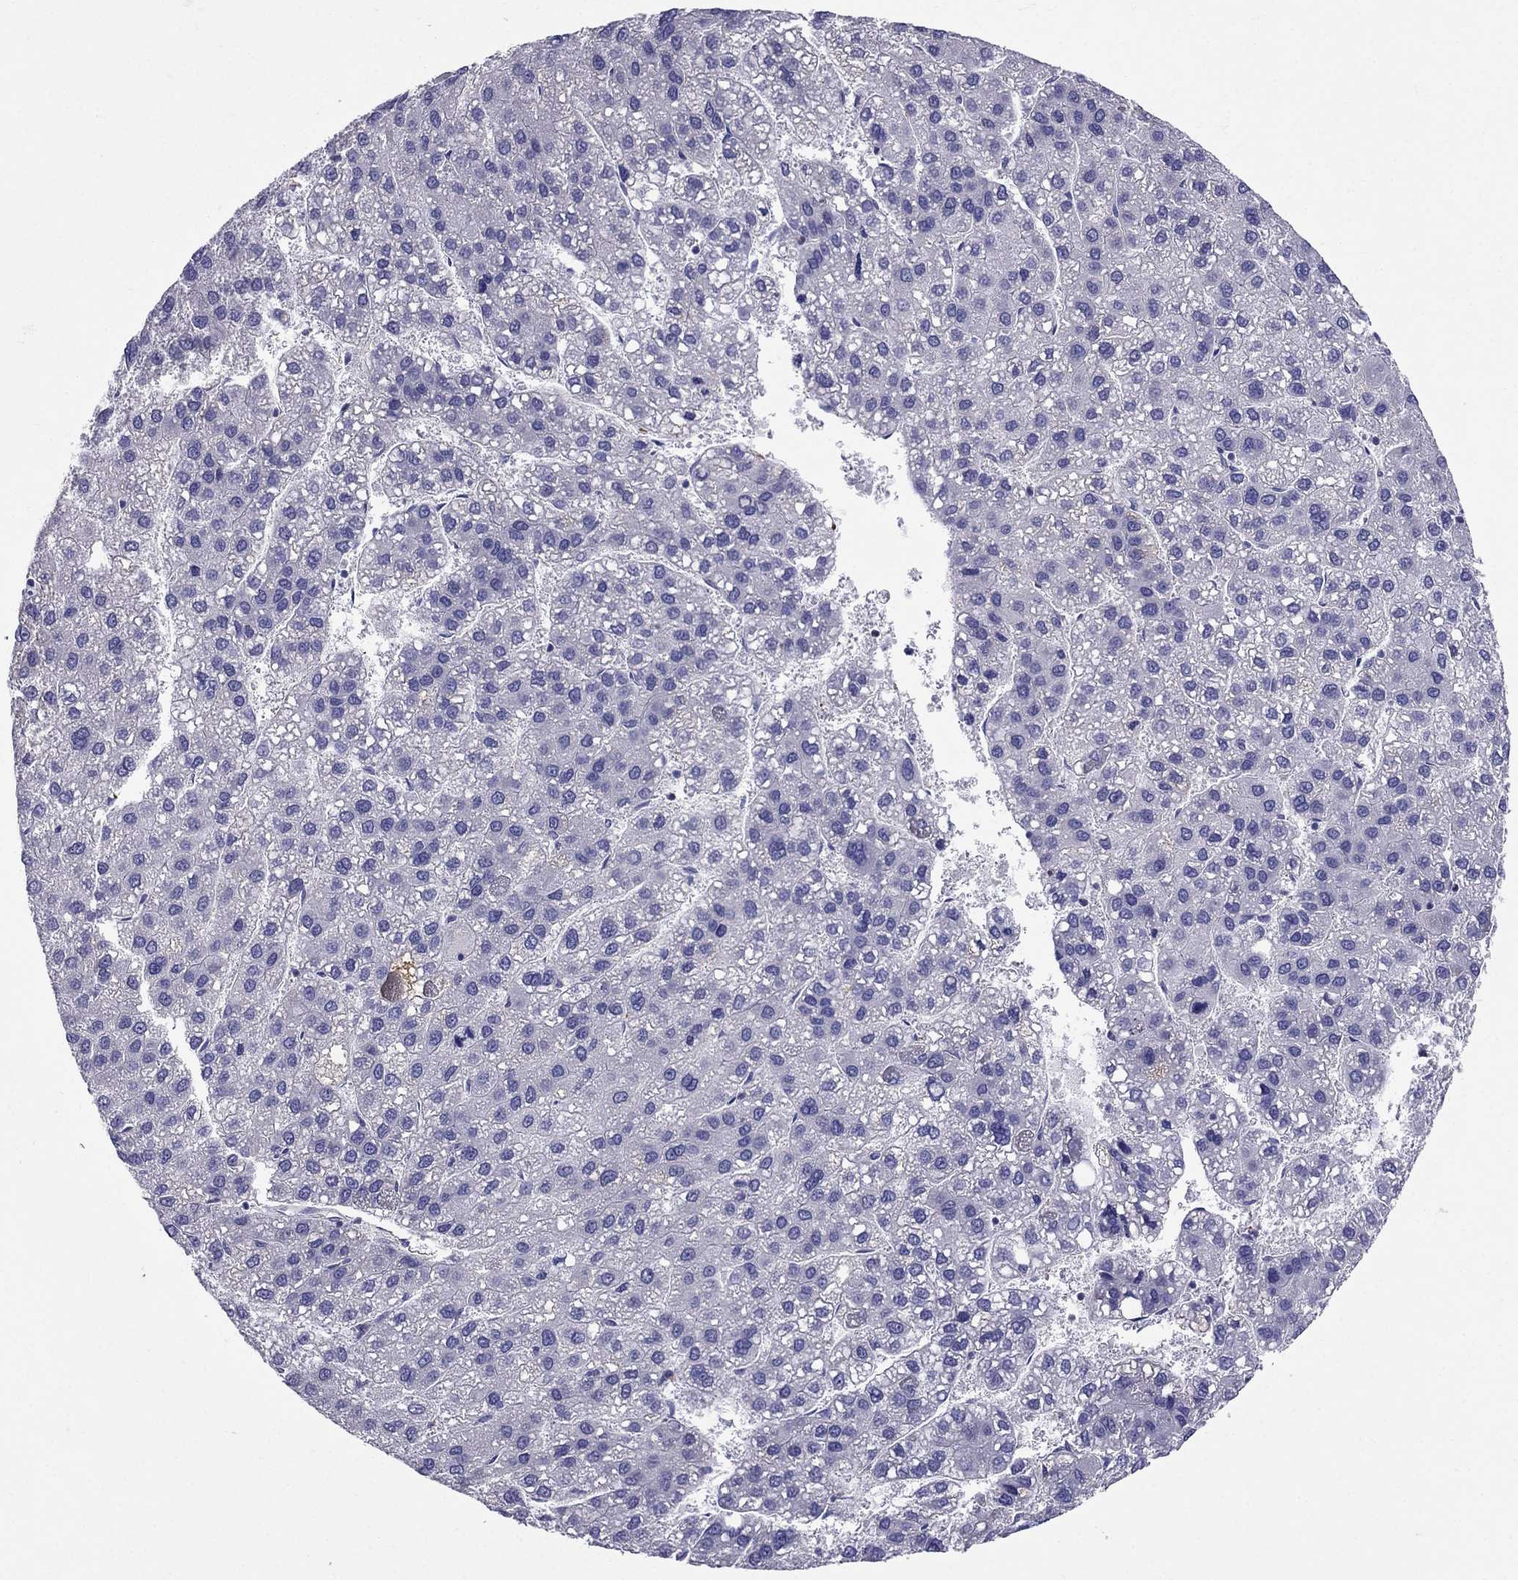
{"staining": {"intensity": "negative", "quantity": "none", "location": "none"}, "tissue": "liver cancer", "cell_type": "Tumor cells", "image_type": "cancer", "snomed": [{"axis": "morphology", "description": "Carcinoma, Hepatocellular, NOS"}, {"axis": "topography", "description": "Liver"}], "caption": "This is an immunohistochemistry (IHC) photomicrograph of liver cancer (hepatocellular carcinoma). There is no positivity in tumor cells.", "gene": "GPR50", "patient": {"sex": "female", "age": 82}}